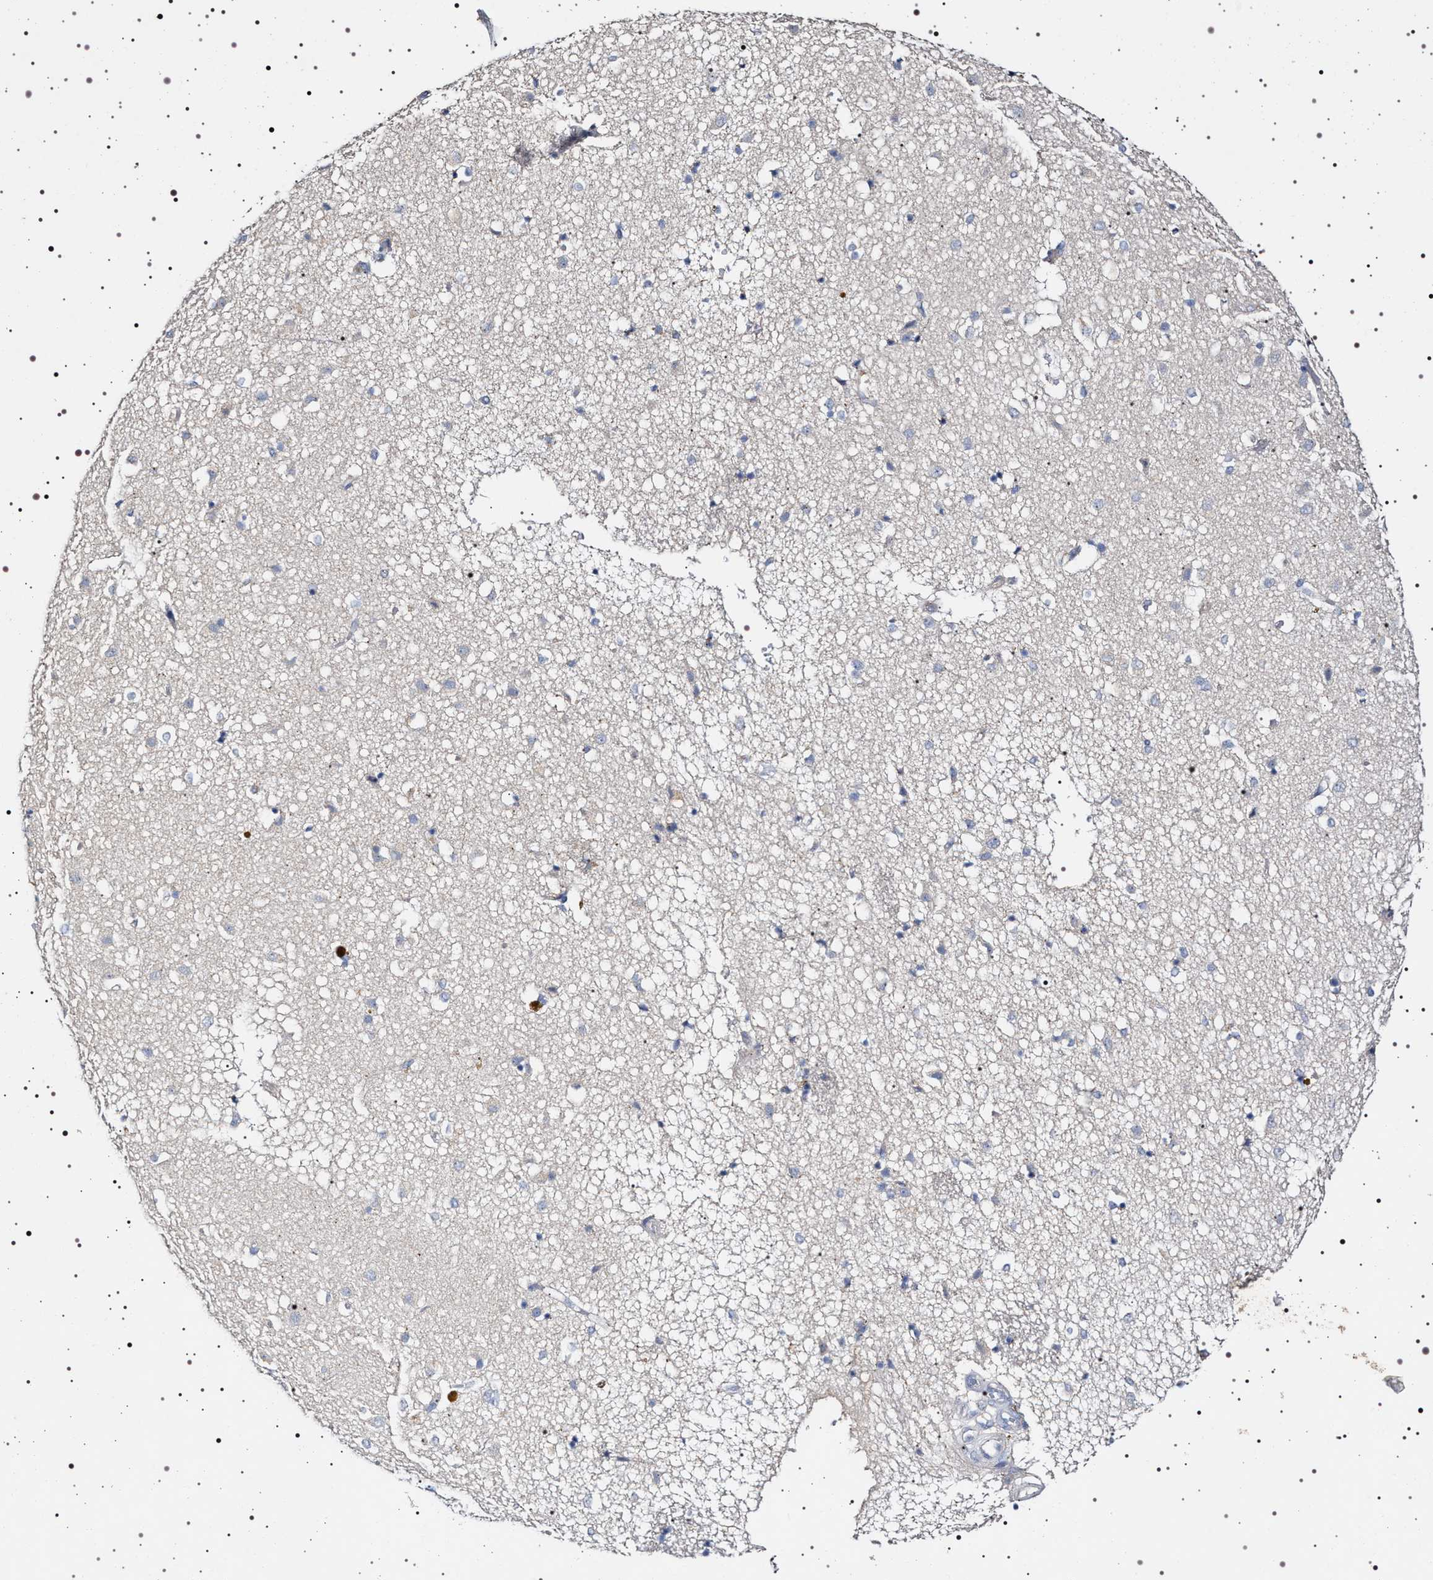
{"staining": {"intensity": "negative", "quantity": "none", "location": "none"}, "tissue": "caudate", "cell_type": "Glial cells", "image_type": "normal", "snomed": [{"axis": "morphology", "description": "Normal tissue, NOS"}, {"axis": "topography", "description": "Lateral ventricle wall"}], "caption": "IHC of normal caudate shows no expression in glial cells.", "gene": "NAALADL2", "patient": {"sex": "male", "age": 70}}